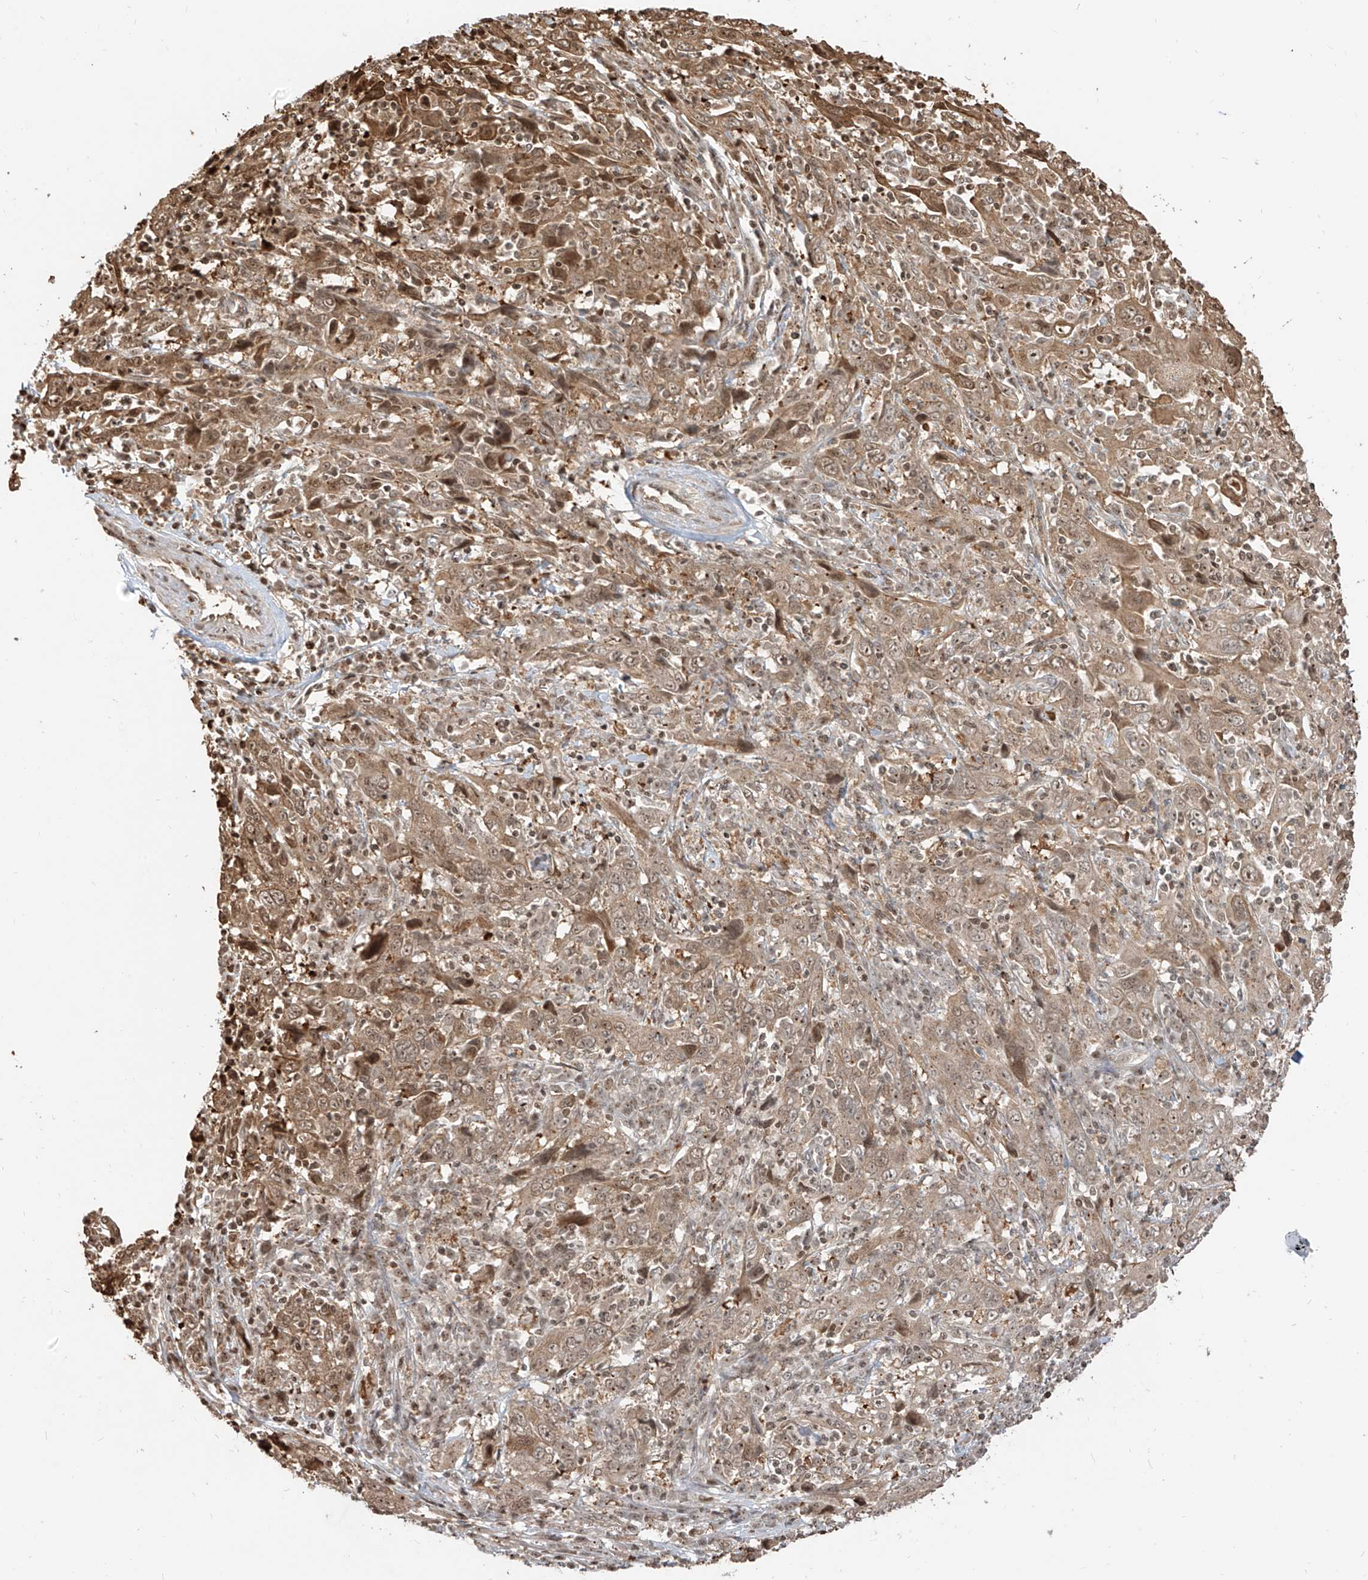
{"staining": {"intensity": "moderate", "quantity": "25%-75%", "location": "cytoplasmic/membranous,nuclear"}, "tissue": "cervical cancer", "cell_type": "Tumor cells", "image_type": "cancer", "snomed": [{"axis": "morphology", "description": "Squamous cell carcinoma, NOS"}, {"axis": "topography", "description": "Cervix"}], "caption": "Cervical cancer stained with DAB (3,3'-diaminobenzidine) immunohistochemistry displays medium levels of moderate cytoplasmic/membranous and nuclear positivity in about 25%-75% of tumor cells.", "gene": "VMP1", "patient": {"sex": "female", "age": 46}}